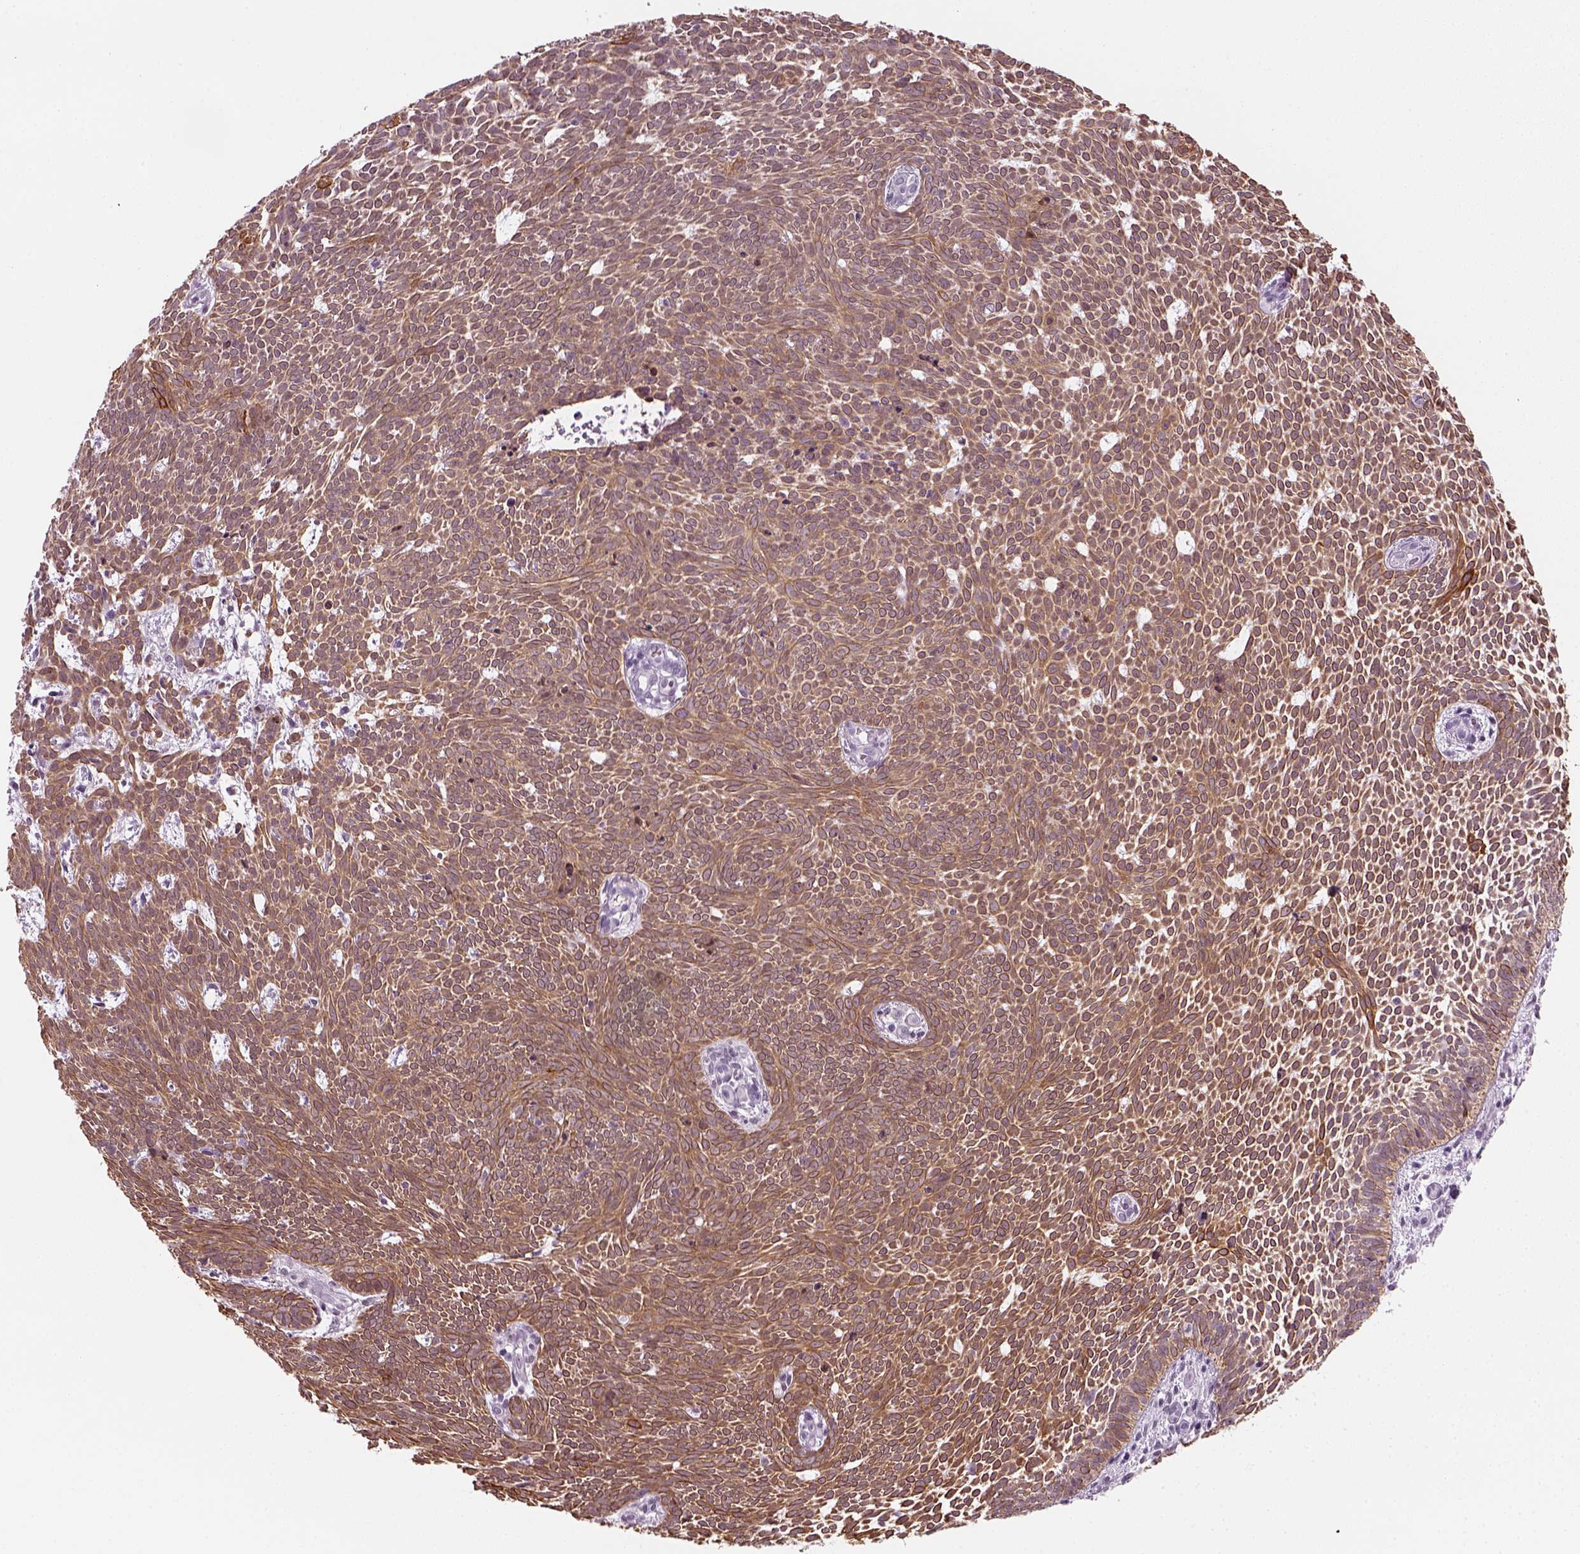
{"staining": {"intensity": "moderate", "quantity": ">75%", "location": "cytoplasmic/membranous"}, "tissue": "skin cancer", "cell_type": "Tumor cells", "image_type": "cancer", "snomed": [{"axis": "morphology", "description": "Basal cell carcinoma"}, {"axis": "topography", "description": "Skin"}], "caption": "A brown stain labels moderate cytoplasmic/membranous positivity of a protein in human skin cancer (basal cell carcinoma) tumor cells. The staining was performed using DAB (3,3'-diaminobenzidine) to visualize the protein expression in brown, while the nuclei were stained in blue with hematoxylin (Magnification: 20x).", "gene": "KRT75", "patient": {"sex": "male", "age": 59}}